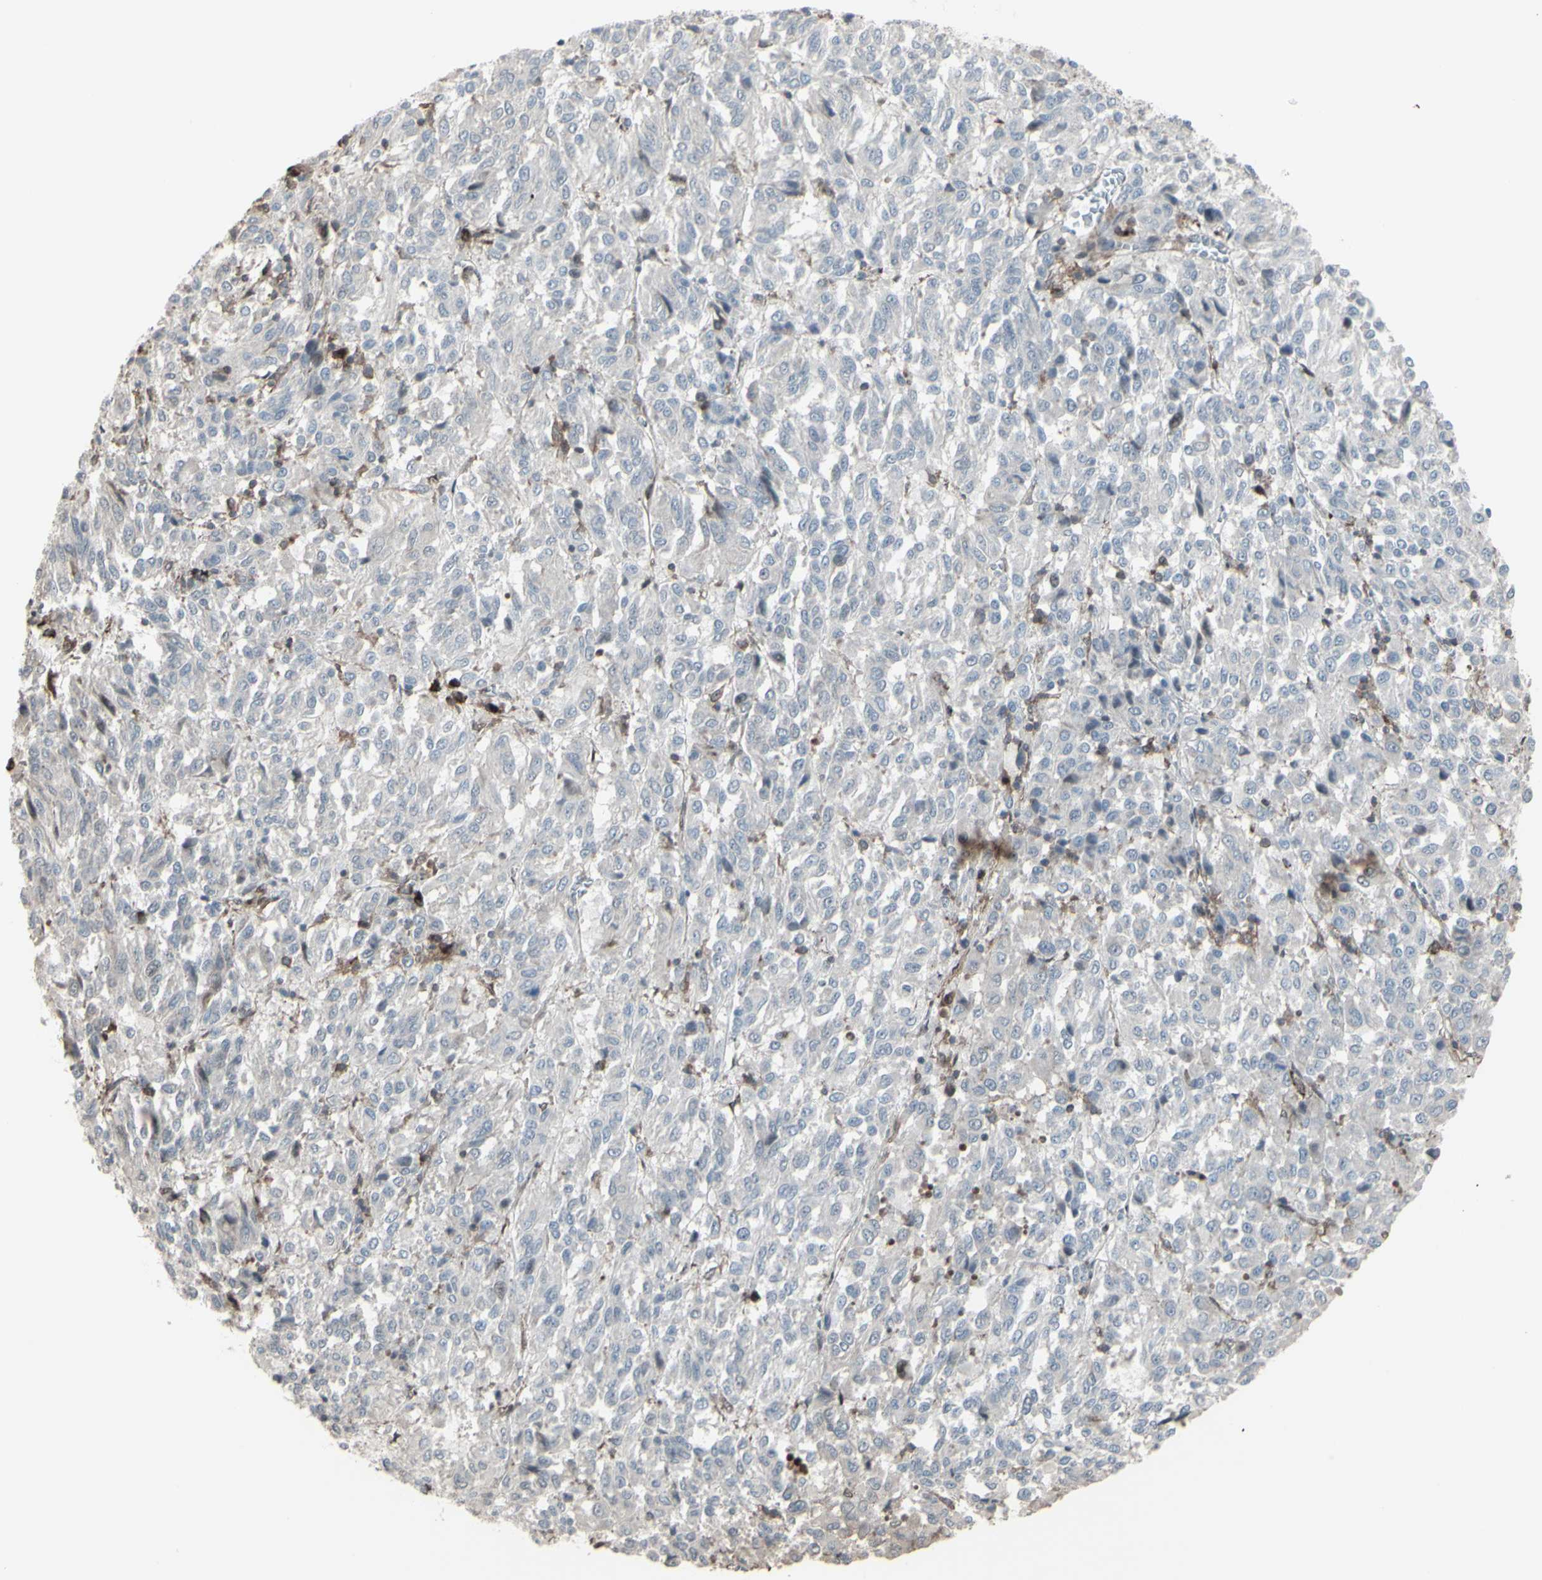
{"staining": {"intensity": "negative", "quantity": "none", "location": "none"}, "tissue": "melanoma", "cell_type": "Tumor cells", "image_type": "cancer", "snomed": [{"axis": "morphology", "description": "Malignant melanoma, Metastatic site"}, {"axis": "topography", "description": "Lung"}], "caption": "There is no significant staining in tumor cells of malignant melanoma (metastatic site). The staining was performed using DAB to visualize the protein expression in brown, while the nuclei were stained in blue with hematoxylin (Magnification: 20x).", "gene": "CD33", "patient": {"sex": "male", "age": 64}}